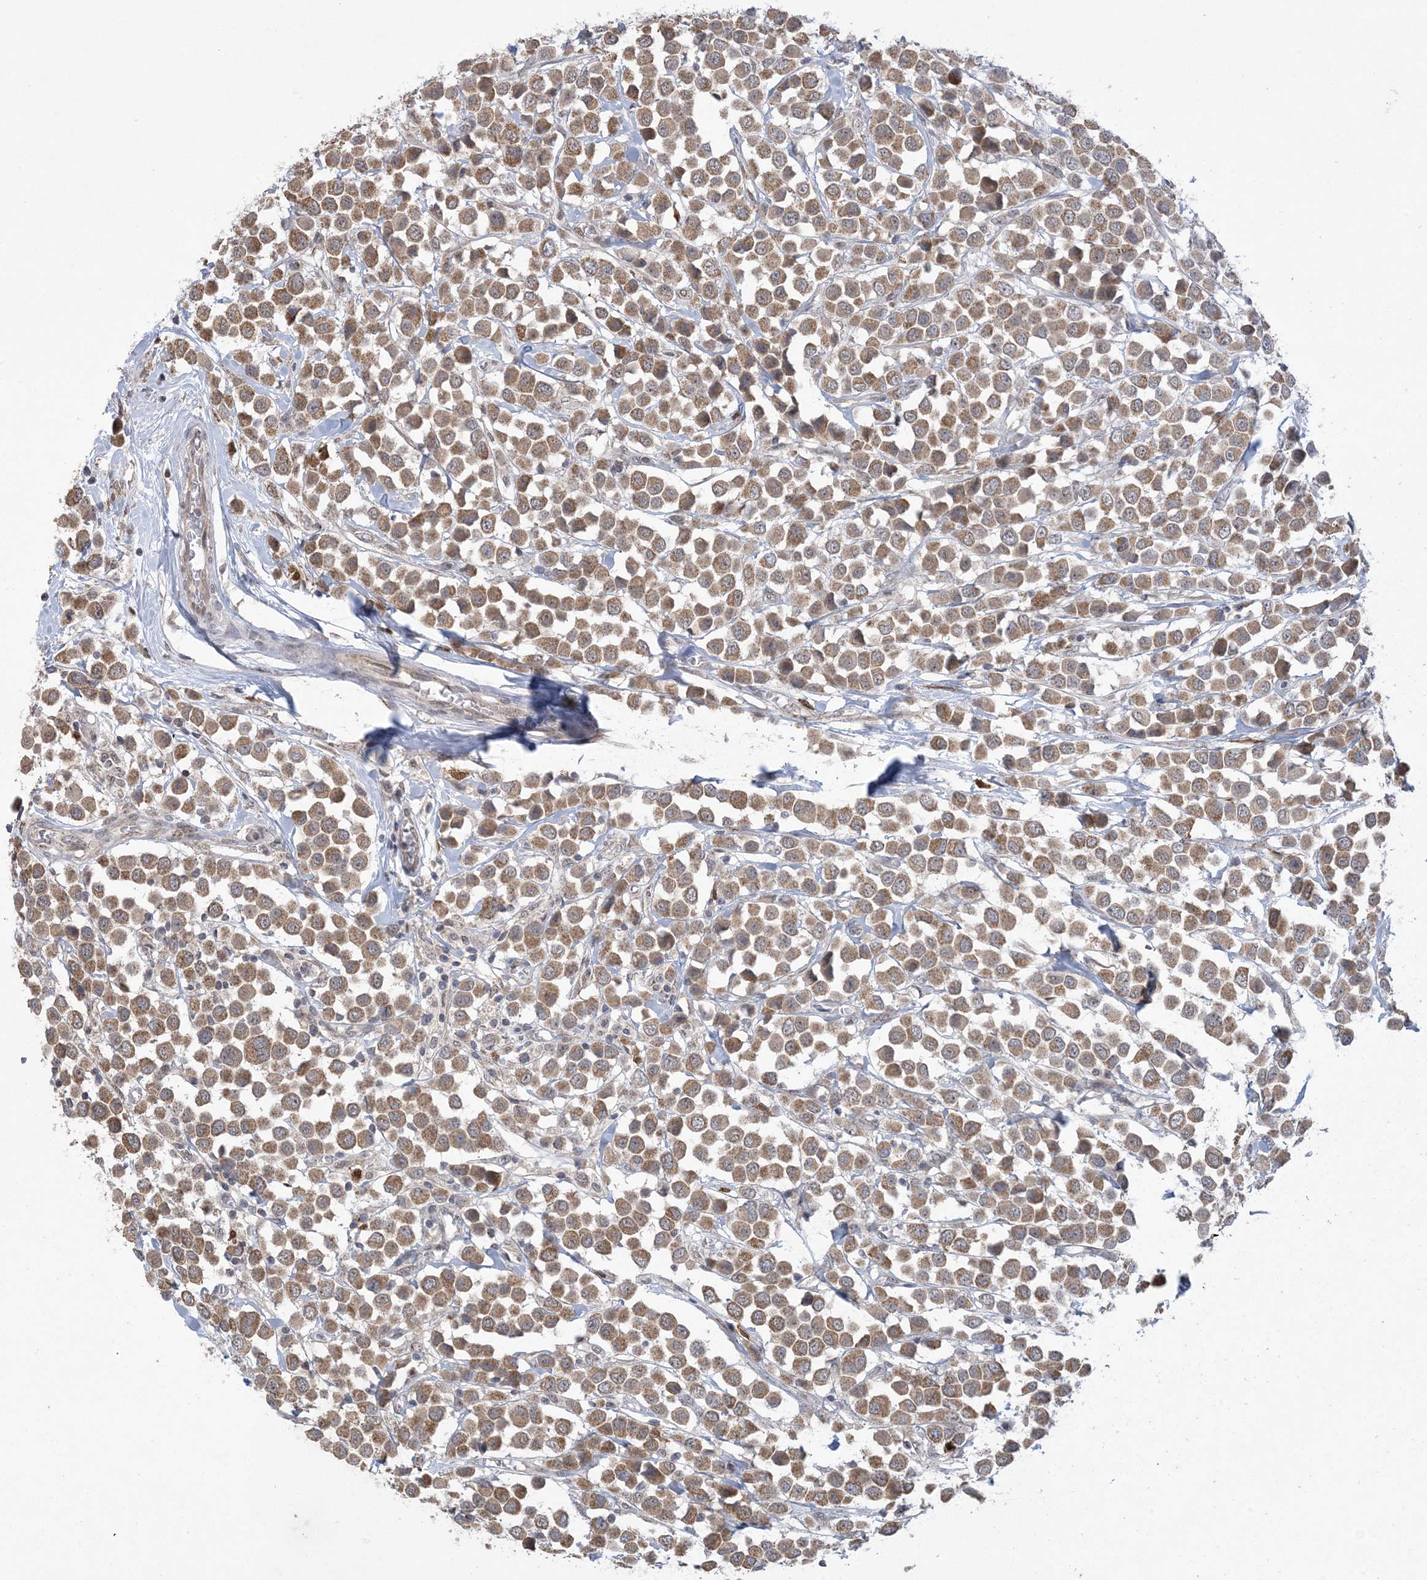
{"staining": {"intensity": "moderate", "quantity": ">75%", "location": "cytoplasmic/membranous"}, "tissue": "breast cancer", "cell_type": "Tumor cells", "image_type": "cancer", "snomed": [{"axis": "morphology", "description": "Duct carcinoma"}, {"axis": "topography", "description": "Breast"}], "caption": "The micrograph shows a brown stain indicating the presence of a protein in the cytoplasmic/membranous of tumor cells in intraductal carcinoma (breast).", "gene": "TRMT10C", "patient": {"sex": "female", "age": 61}}